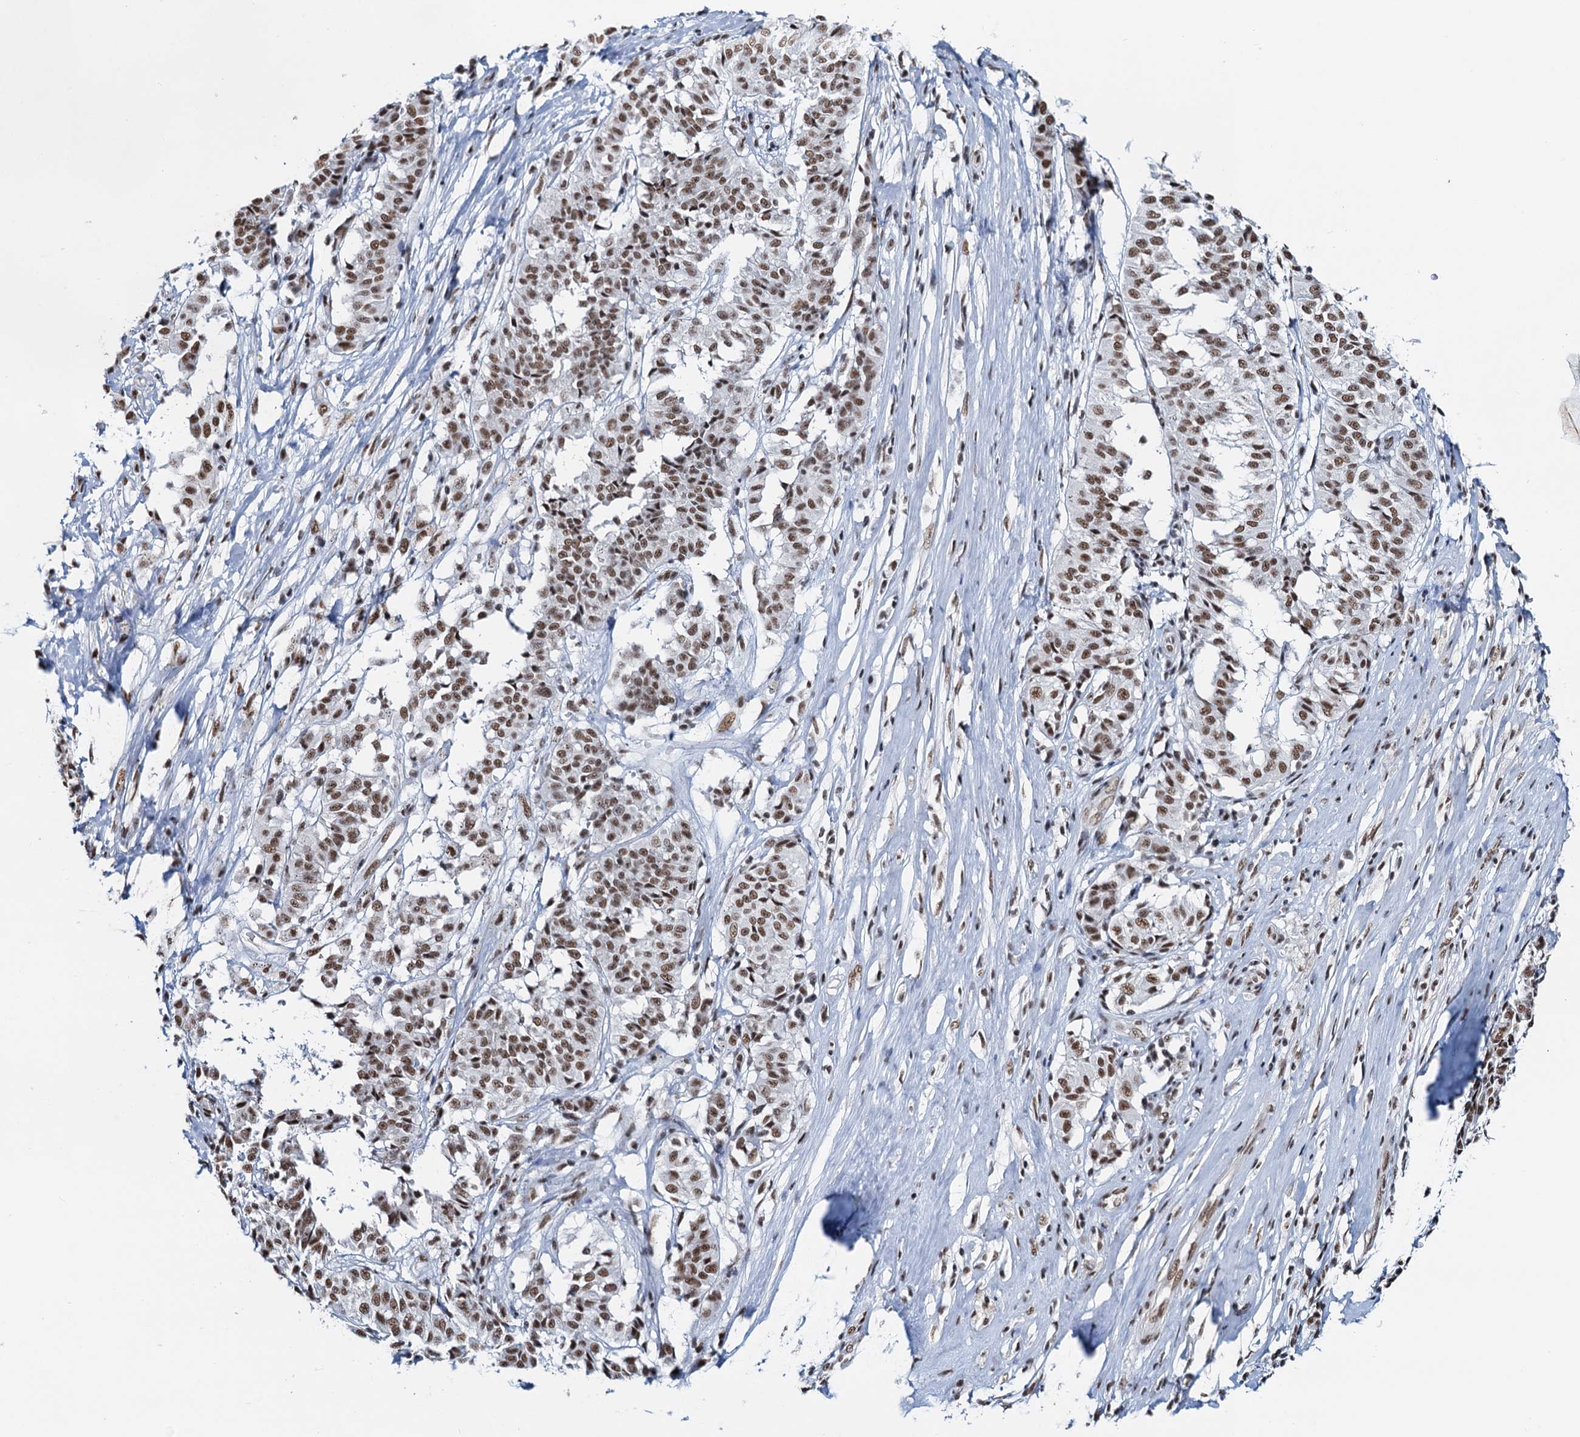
{"staining": {"intensity": "moderate", "quantity": ">75%", "location": "nuclear"}, "tissue": "melanoma", "cell_type": "Tumor cells", "image_type": "cancer", "snomed": [{"axis": "morphology", "description": "Malignant melanoma, NOS"}, {"axis": "topography", "description": "Skin"}], "caption": "A brown stain highlights moderate nuclear expression of a protein in melanoma tumor cells.", "gene": "ZNF609", "patient": {"sex": "female", "age": 72}}